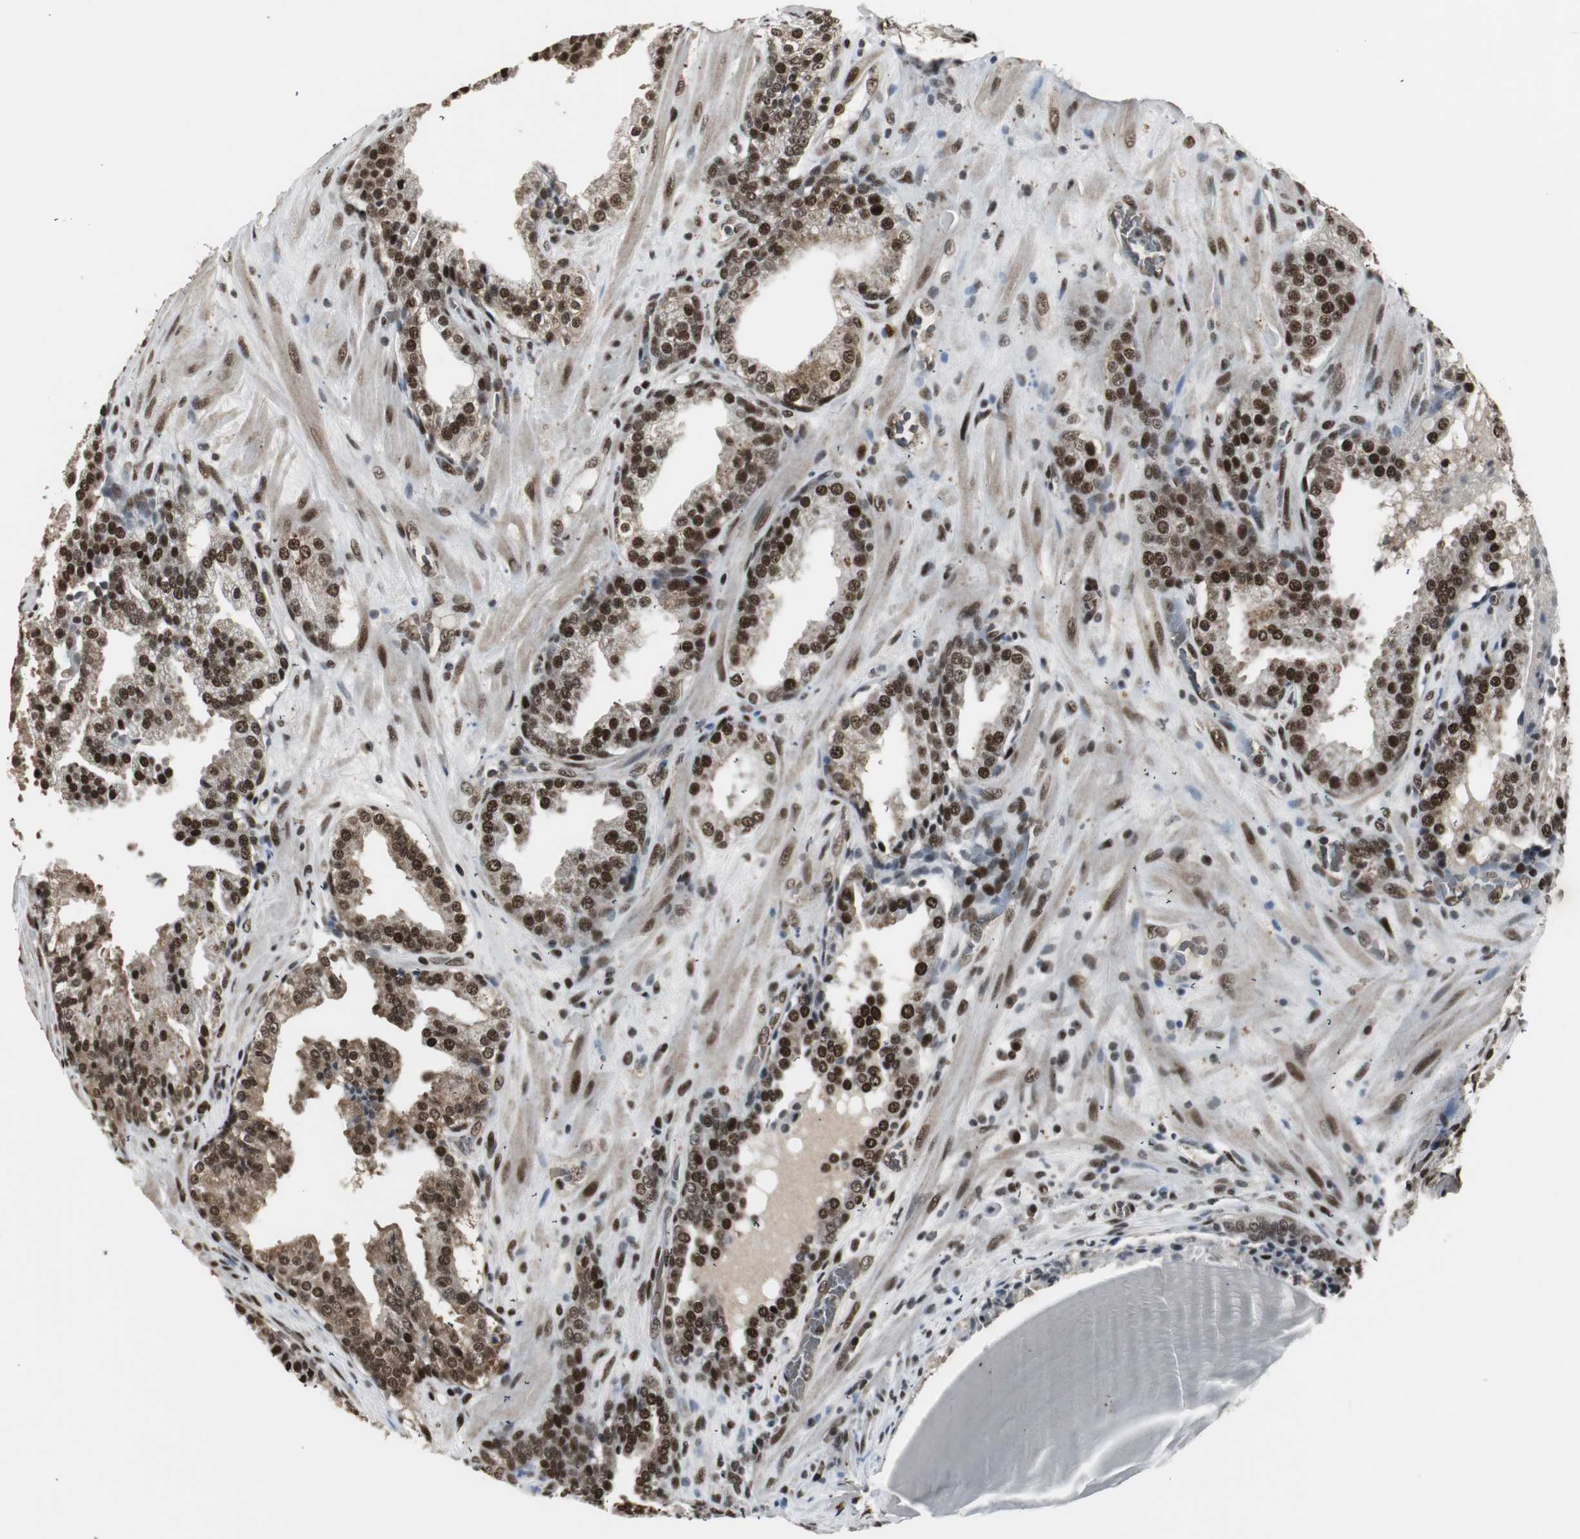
{"staining": {"intensity": "strong", "quantity": ">75%", "location": "nuclear"}, "tissue": "prostate cancer", "cell_type": "Tumor cells", "image_type": "cancer", "snomed": [{"axis": "morphology", "description": "Adenocarcinoma, High grade"}, {"axis": "topography", "description": "Prostate"}], "caption": "DAB (3,3'-diaminobenzidine) immunohistochemical staining of human adenocarcinoma (high-grade) (prostate) exhibits strong nuclear protein expression in approximately >75% of tumor cells. The staining is performed using DAB brown chromogen to label protein expression. The nuclei are counter-stained blue using hematoxylin.", "gene": "TAF5", "patient": {"sex": "male", "age": 68}}